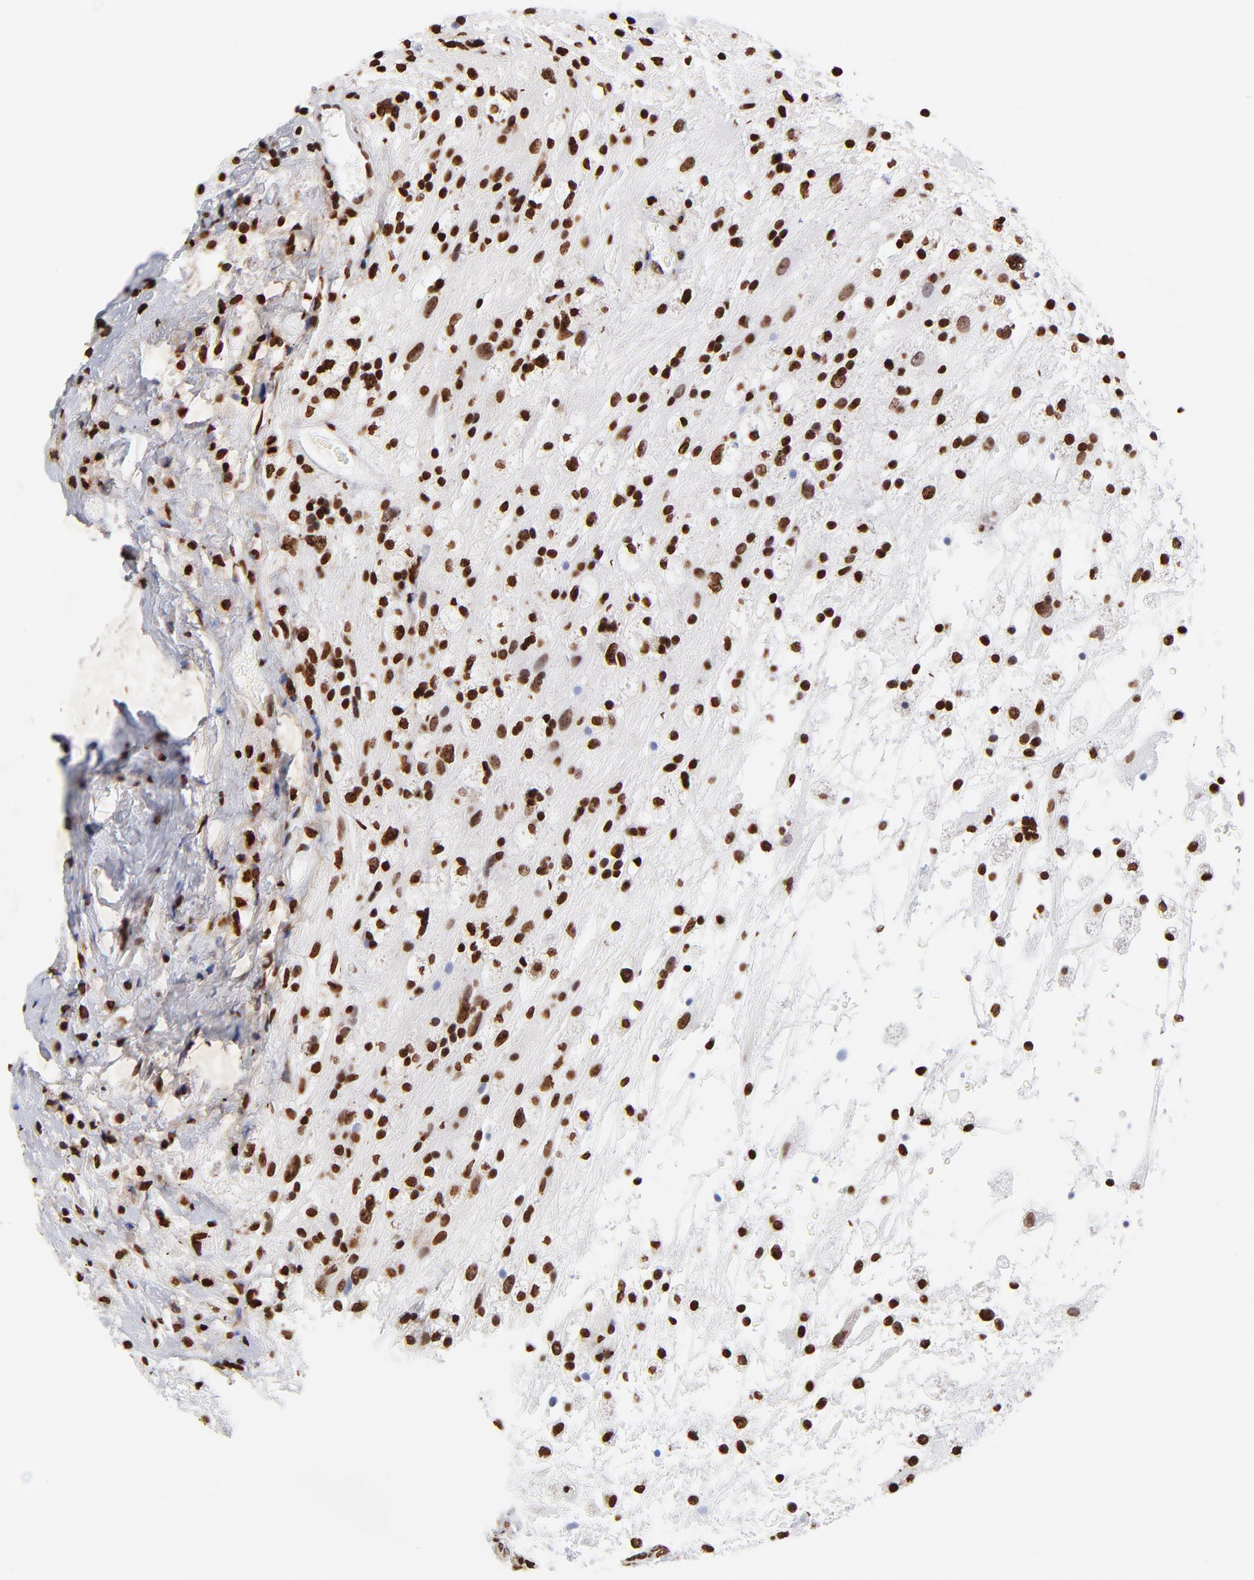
{"staining": {"intensity": "strong", "quantity": ">75%", "location": "nuclear"}, "tissue": "glioma", "cell_type": "Tumor cells", "image_type": "cancer", "snomed": [{"axis": "morphology", "description": "Glioma, malignant, High grade"}, {"axis": "topography", "description": "Brain"}], "caption": "A high amount of strong nuclear positivity is seen in approximately >75% of tumor cells in glioma tissue.", "gene": "FBH1", "patient": {"sex": "male", "age": 48}}